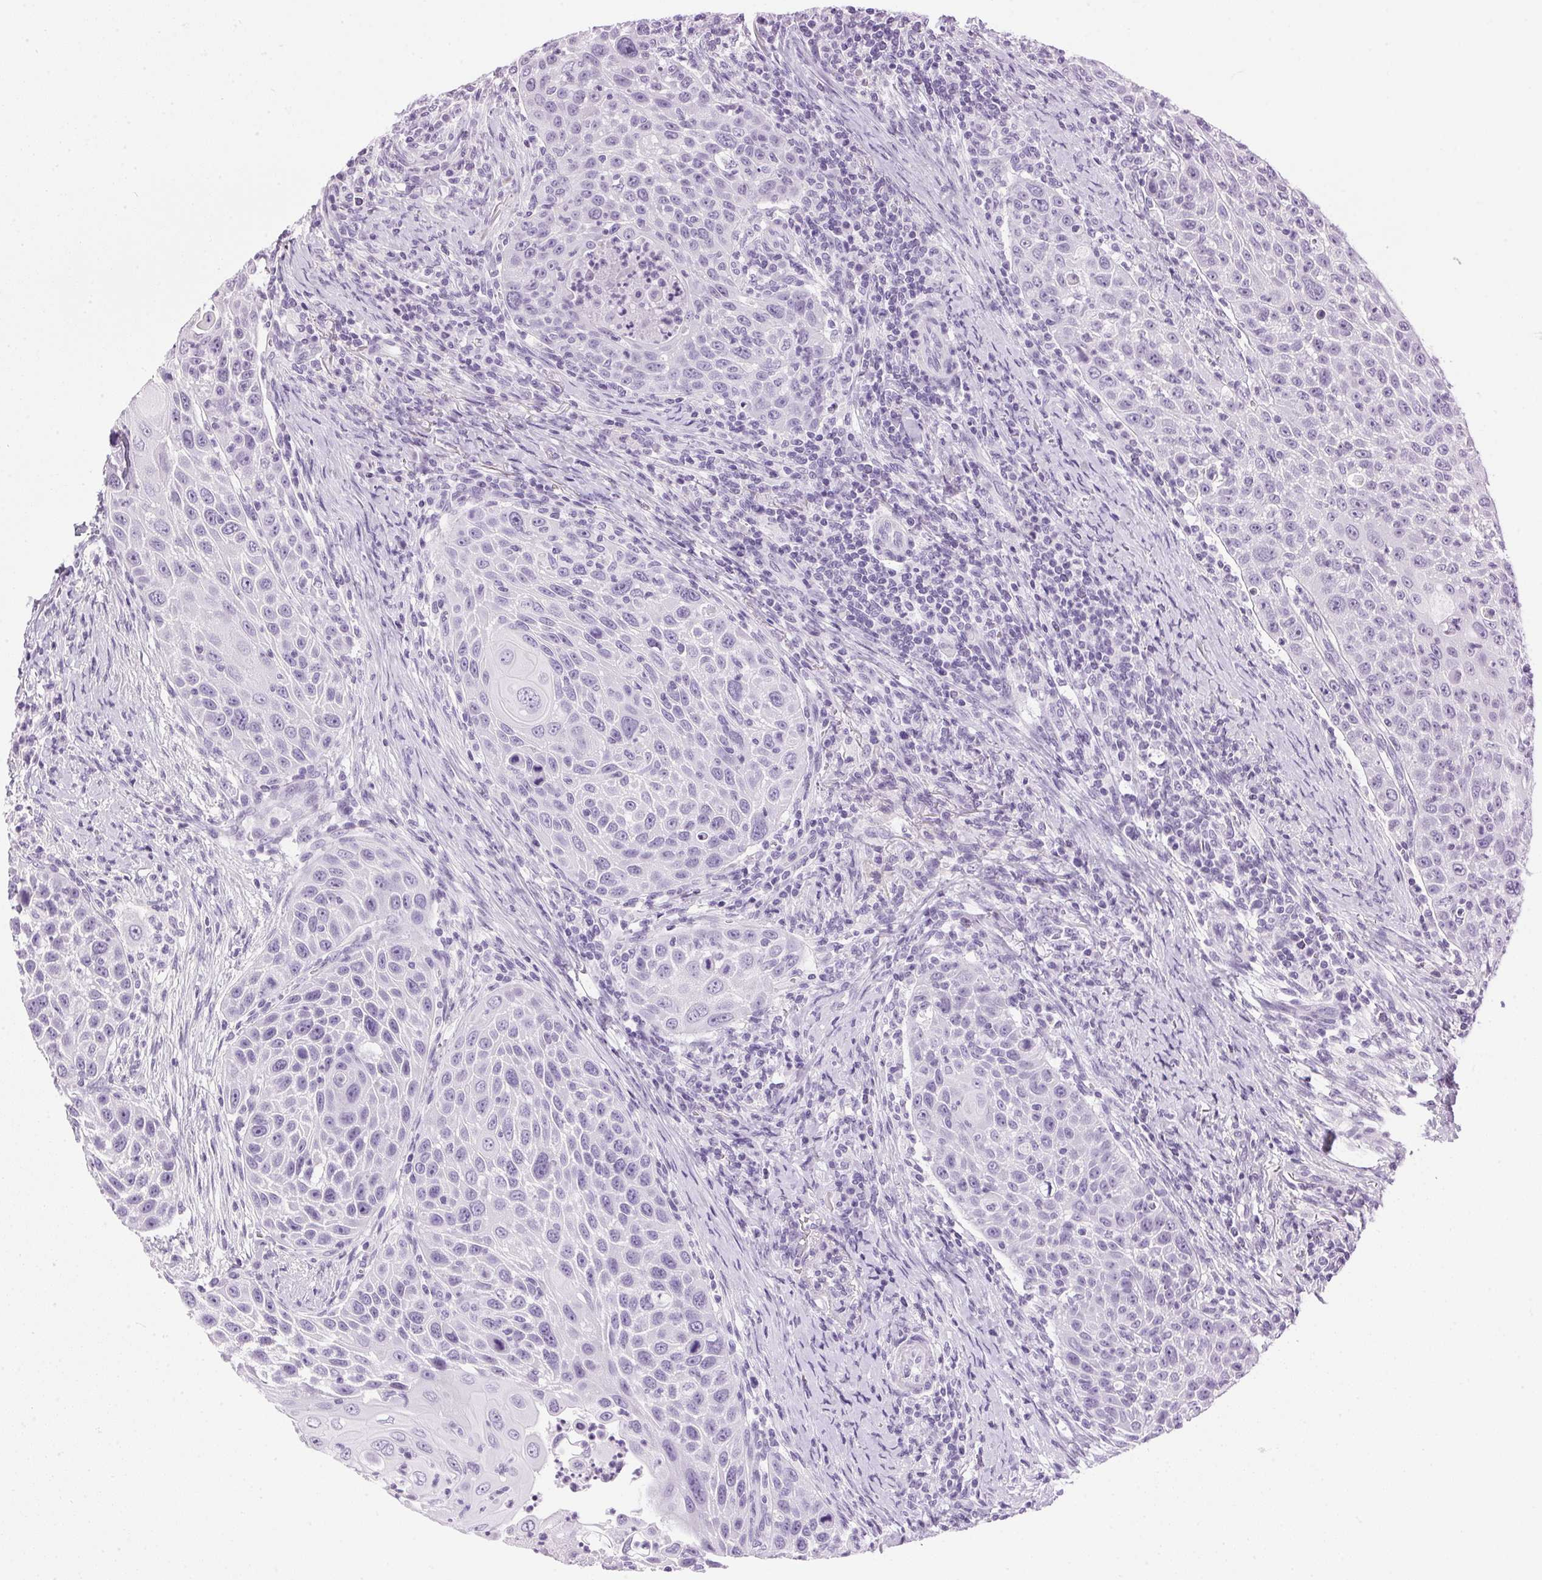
{"staining": {"intensity": "negative", "quantity": "none", "location": "none"}, "tissue": "head and neck cancer", "cell_type": "Tumor cells", "image_type": "cancer", "snomed": [{"axis": "morphology", "description": "Squamous cell carcinoma, NOS"}, {"axis": "topography", "description": "Head-Neck"}], "caption": "Tumor cells show no significant positivity in head and neck squamous cell carcinoma.", "gene": "SP7", "patient": {"sex": "male", "age": 69}}